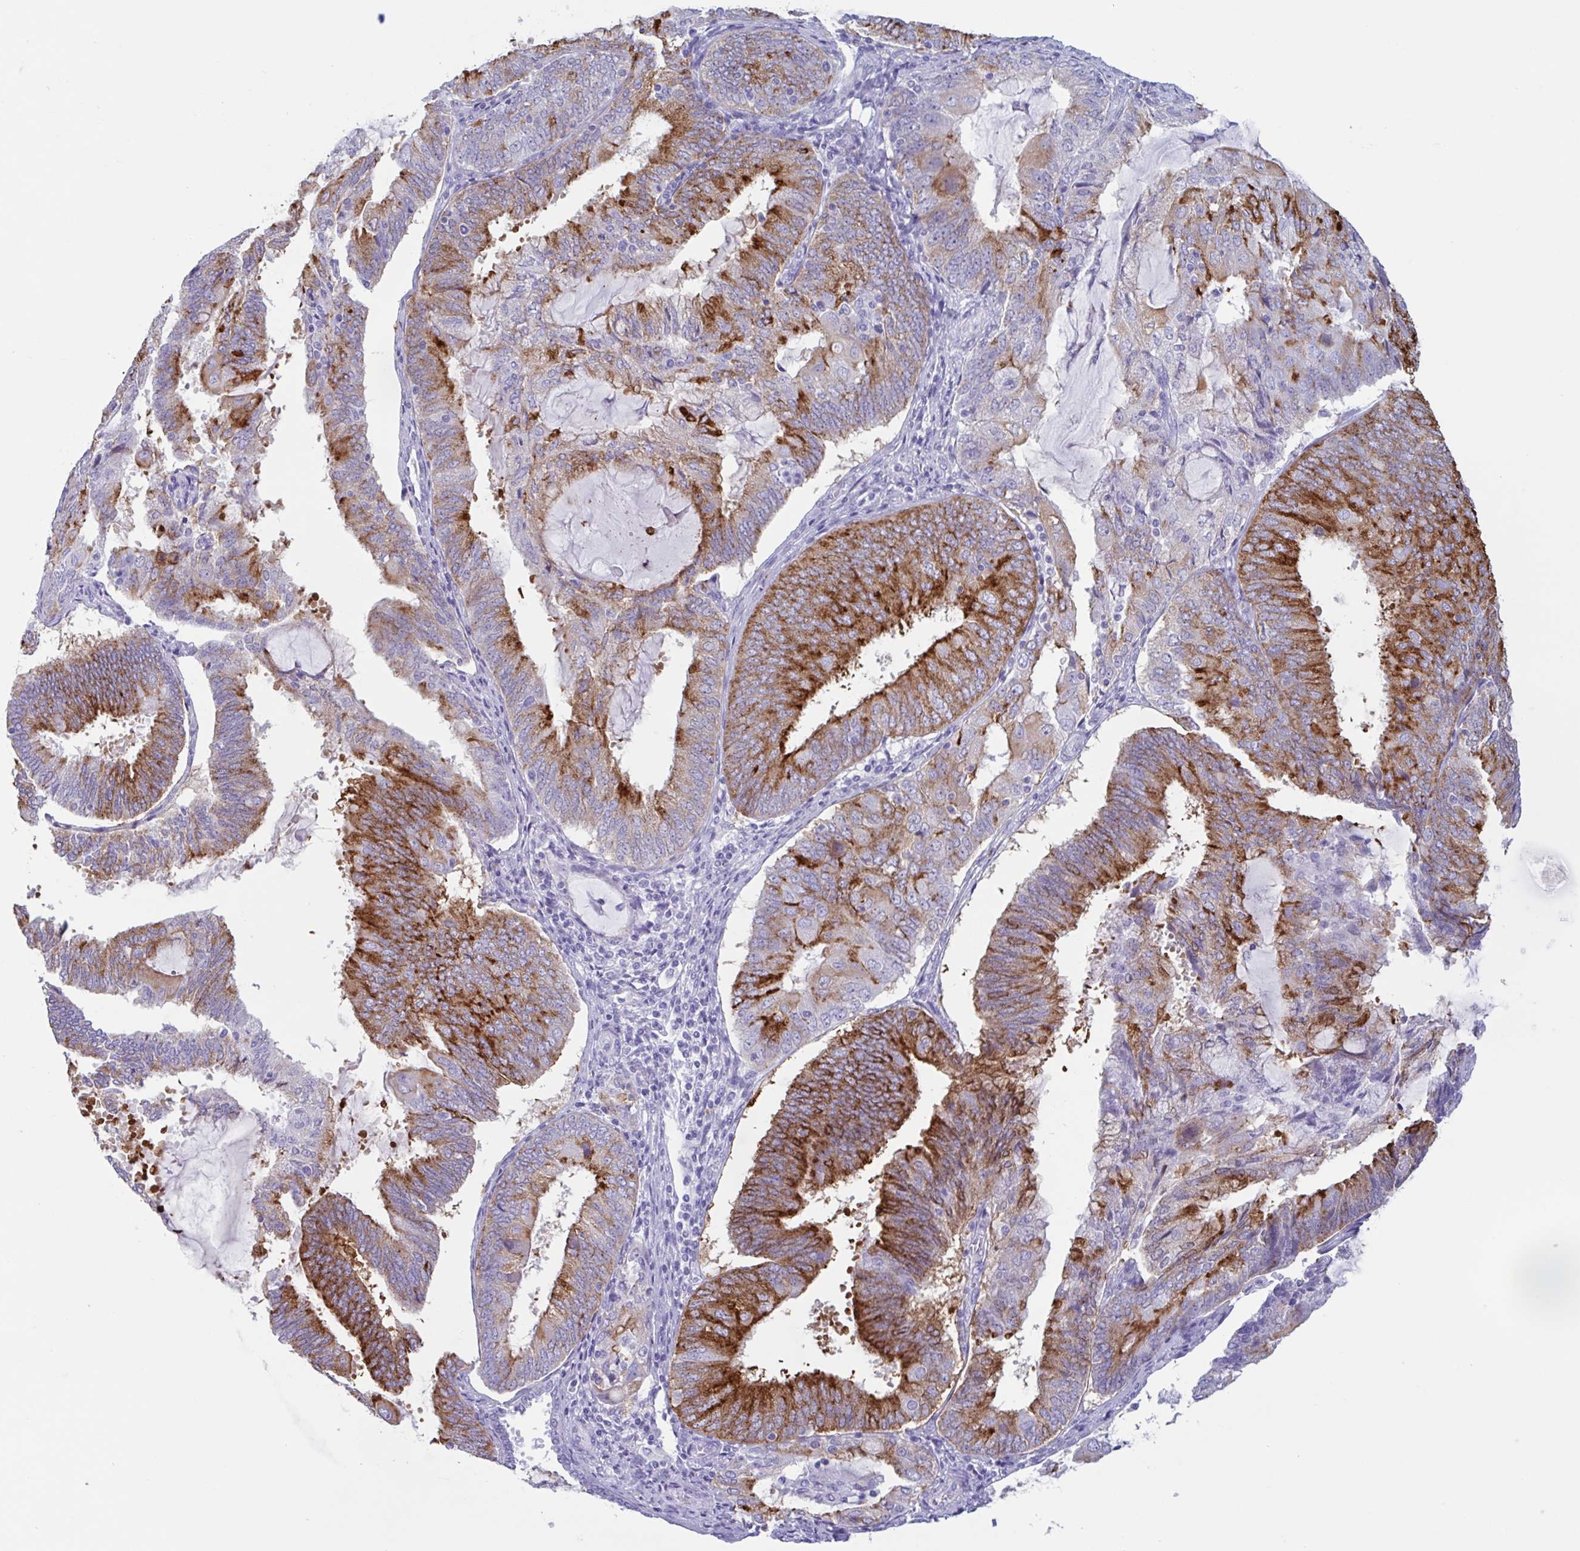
{"staining": {"intensity": "strong", "quantity": "25%-75%", "location": "cytoplasmic/membranous"}, "tissue": "endometrial cancer", "cell_type": "Tumor cells", "image_type": "cancer", "snomed": [{"axis": "morphology", "description": "Adenocarcinoma, NOS"}, {"axis": "topography", "description": "Endometrium"}], "caption": "High-power microscopy captured an immunohistochemistry (IHC) image of endometrial adenocarcinoma, revealing strong cytoplasmic/membranous staining in about 25%-75% of tumor cells. The staining is performed using DAB (3,3'-diaminobenzidine) brown chromogen to label protein expression. The nuclei are counter-stained blue using hematoxylin.", "gene": "DTWD2", "patient": {"sex": "female", "age": 81}}